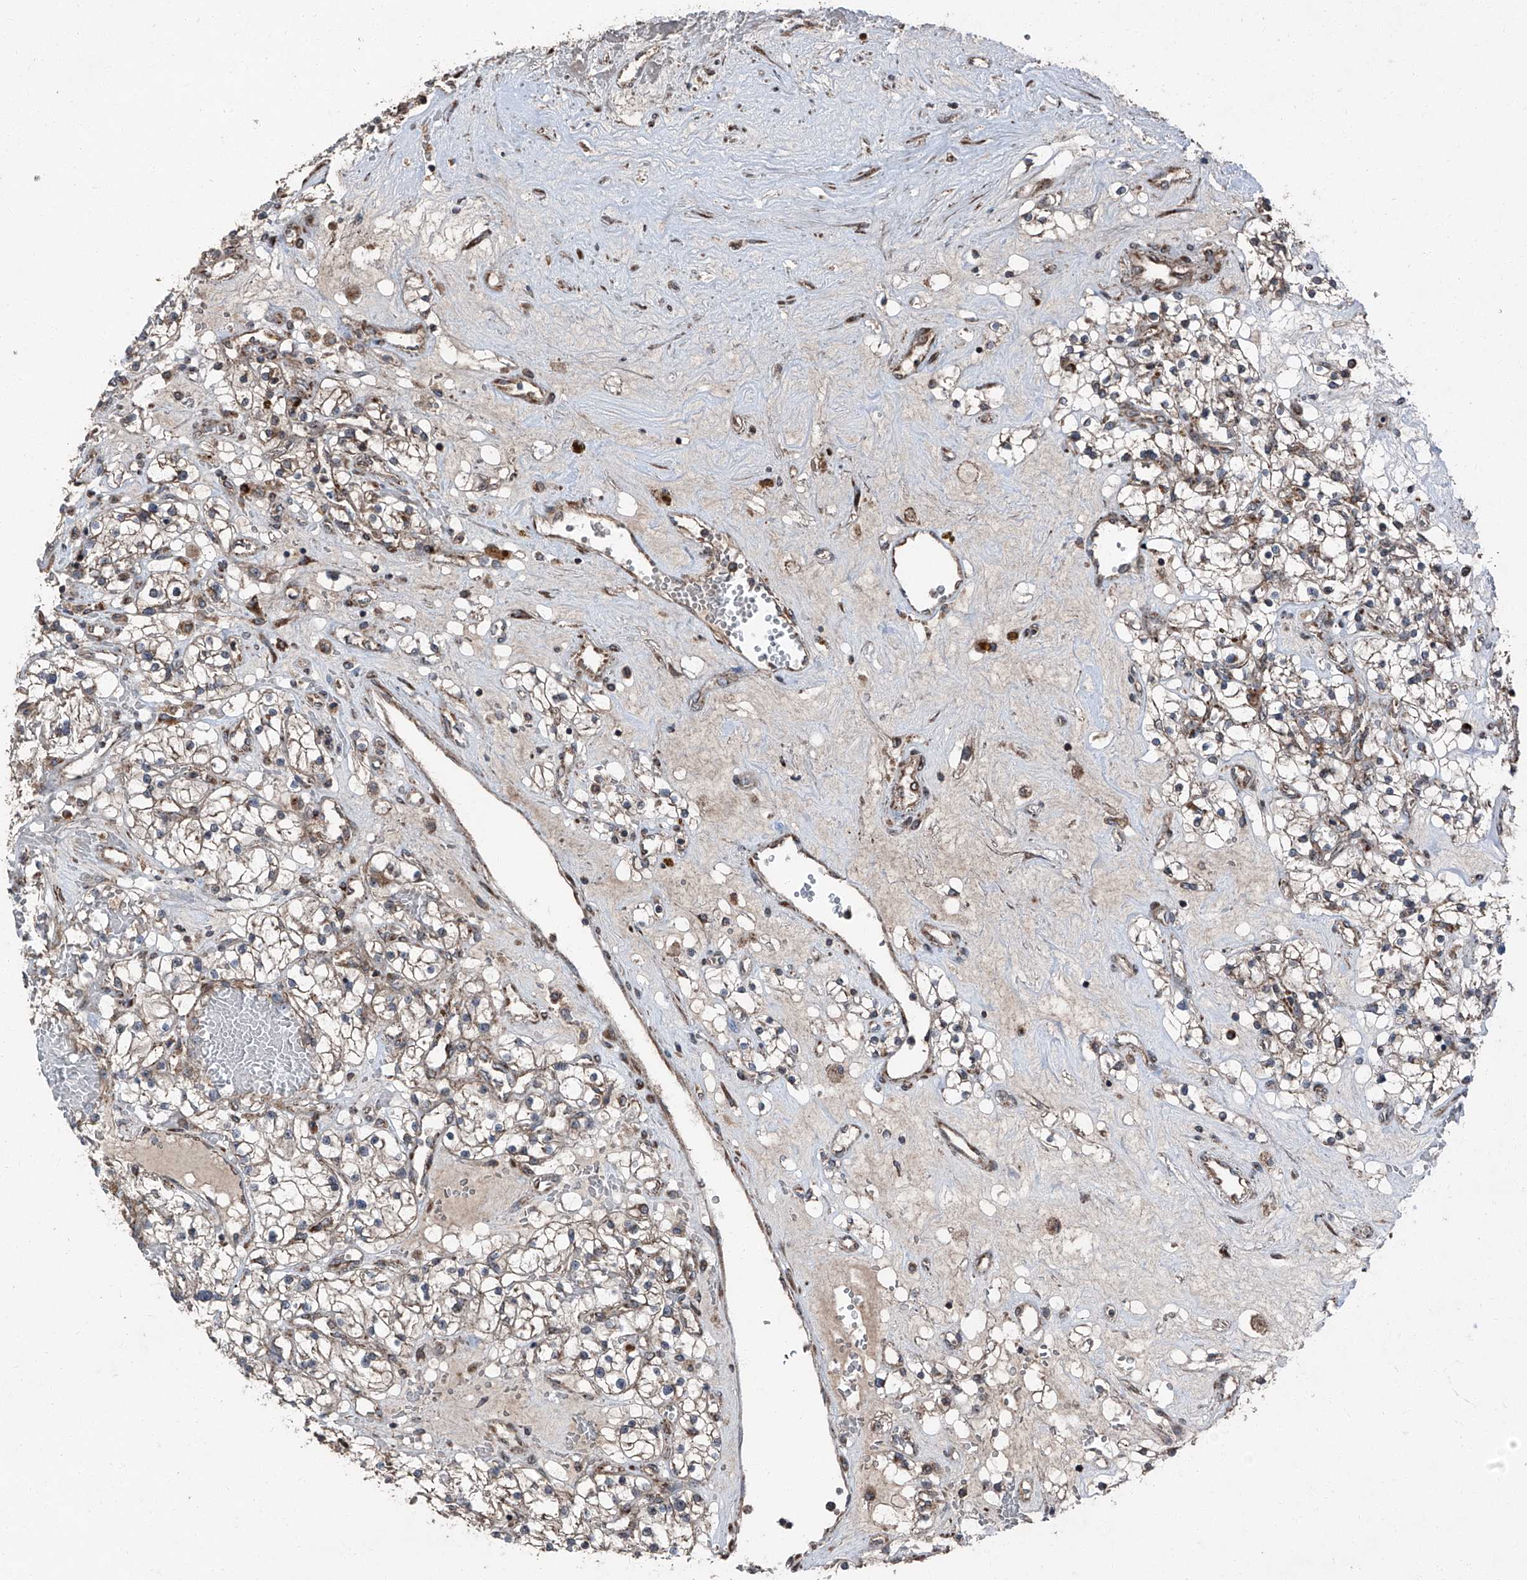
{"staining": {"intensity": "weak", "quantity": "<25%", "location": "cytoplasmic/membranous"}, "tissue": "renal cancer", "cell_type": "Tumor cells", "image_type": "cancer", "snomed": [{"axis": "morphology", "description": "Normal tissue, NOS"}, {"axis": "morphology", "description": "Adenocarcinoma, NOS"}, {"axis": "topography", "description": "Kidney"}], "caption": "Renal cancer (adenocarcinoma) was stained to show a protein in brown. There is no significant expression in tumor cells.", "gene": "LIMK1", "patient": {"sex": "male", "age": 68}}